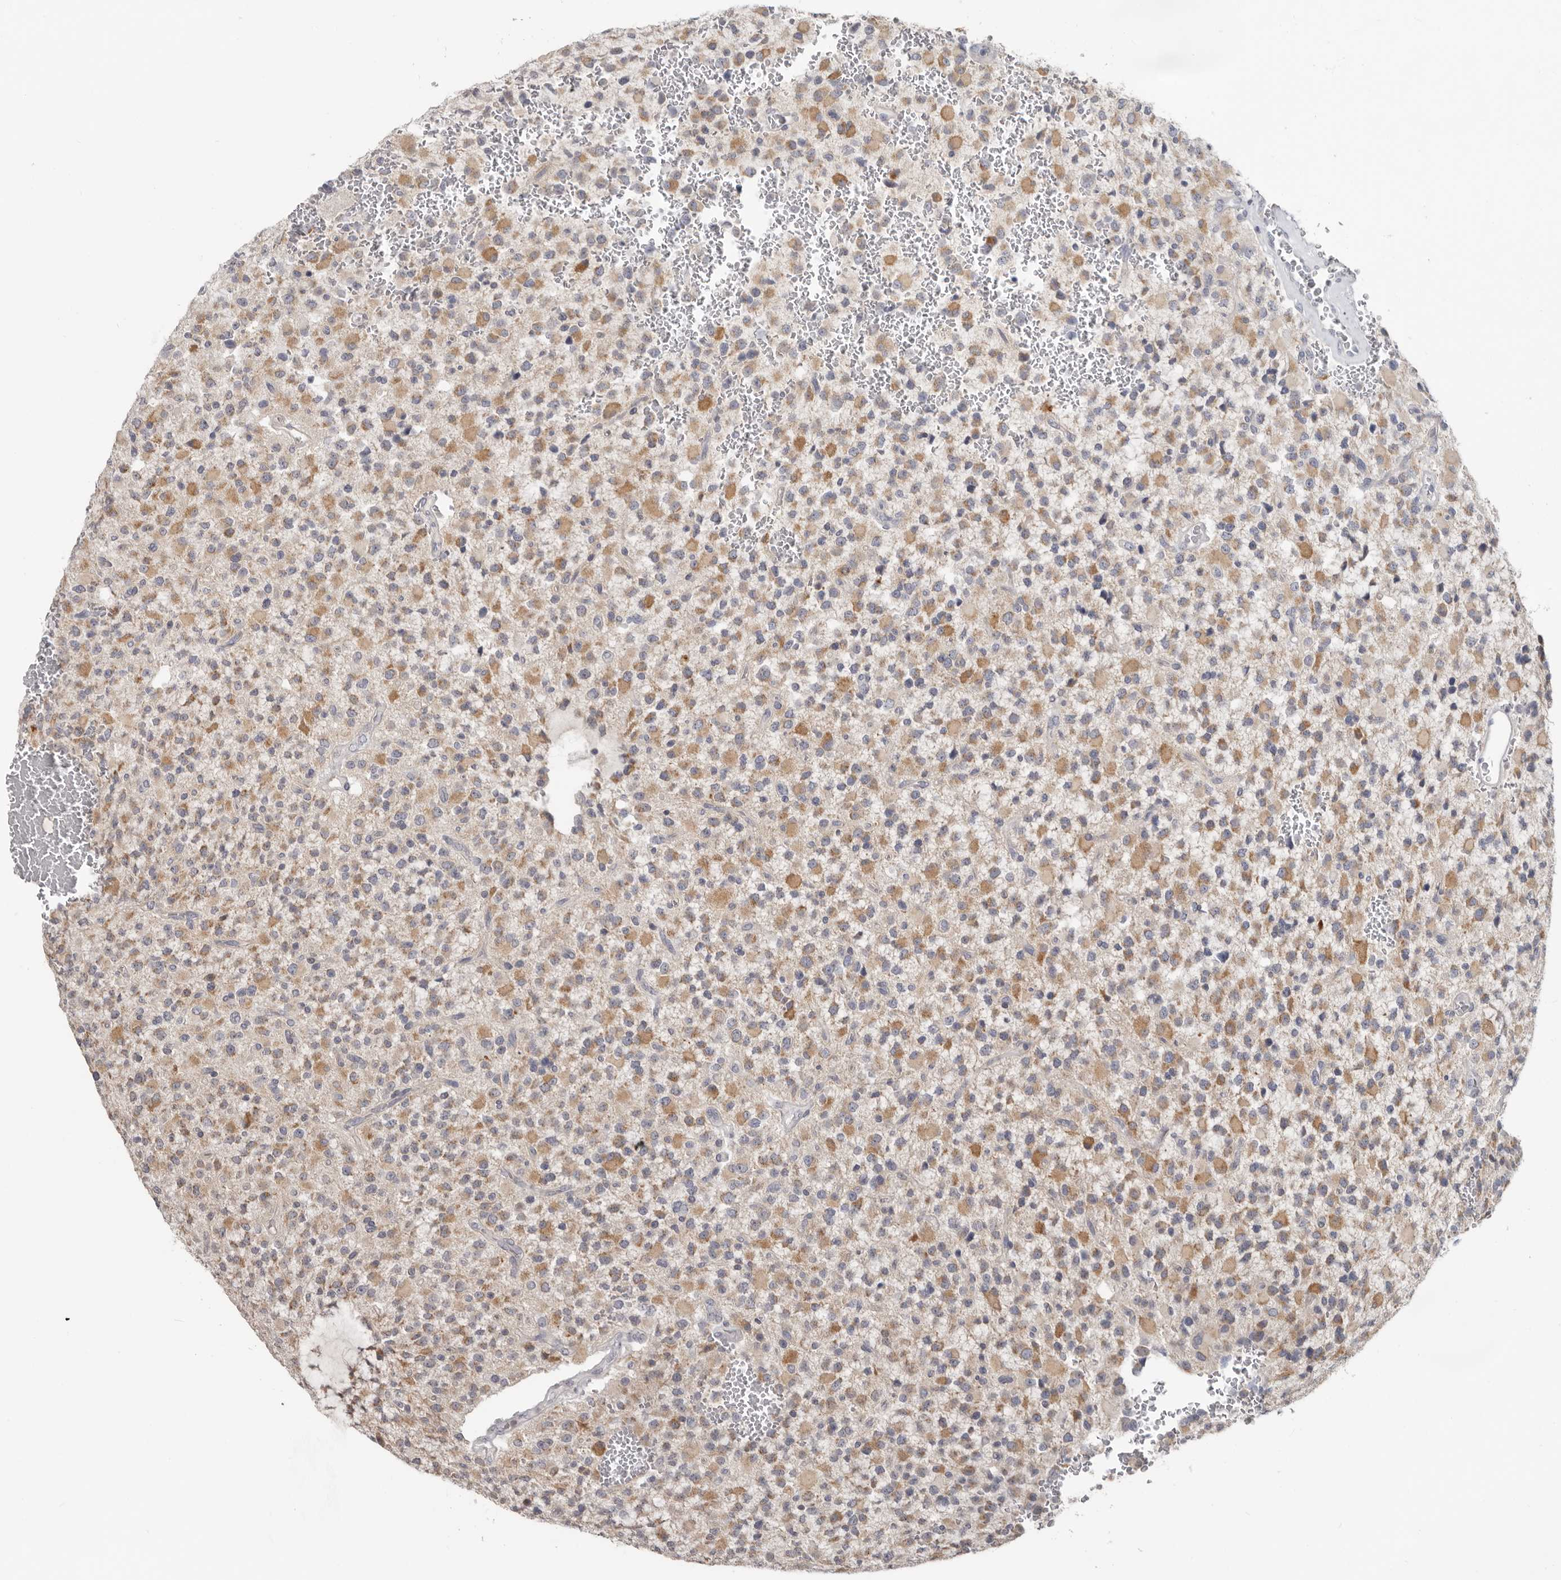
{"staining": {"intensity": "weak", "quantity": "25%-75%", "location": "cytoplasmic/membranous"}, "tissue": "glioma", "cell_type": "Tumor cells", "image_type": "cancer", "snomed": [{"axis": "morphology", "description": "Glioma, malignant, High grade"}, {"axis": "topography", "description": "Brain"}], "caption": "High-grade glioma (malignant) stained with IHC reveals weak cytoplasmic/membranous expression in approximately 25%-75% of tumor cells.", "gene": "BAD", "patient": {"sex": "male", "age": 34}}